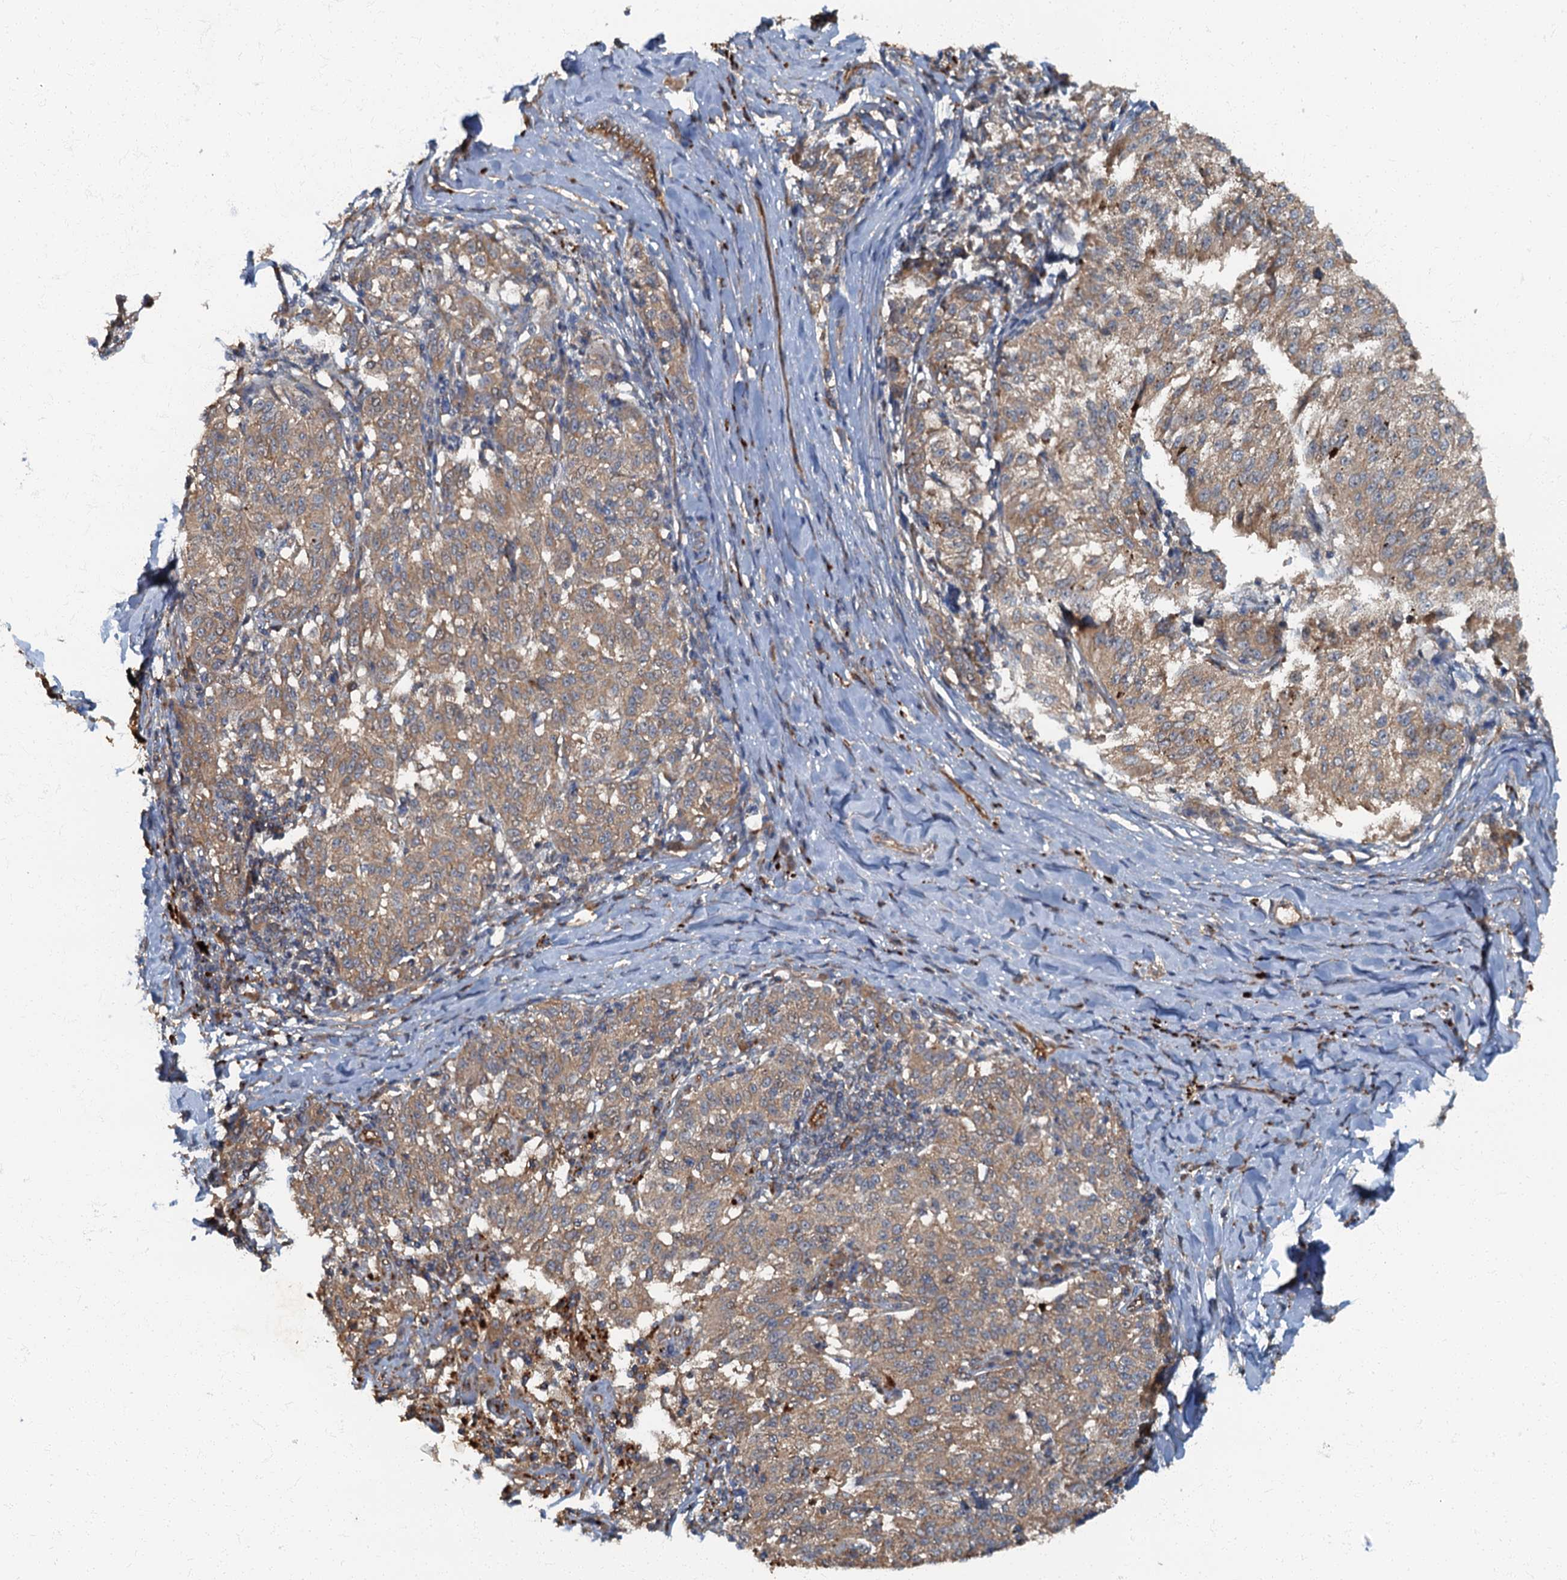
{"staining": {"intensity": "weak", "quantity": ">75%", "location": "cytoplasmic/membranous"}, "tissue": "melanoma", "cell_type": "Tumor cells", "image_type": "cancer", "snomed": [{"axis": "morphology", "description": "Malignant melanoma, NOS"}, {"axis": "topography", "description": "Skin"}], "caption": "Immunohistochemistry (IHC) (DAB (3,3'-diaminobenzidine)) staining of melanoma reveals weak cytoplasmic/membranous protein positivity in approximately >75% of tumor cells.", "gene": "ARL11", "patient": {"sex": "female", "age": 72}}